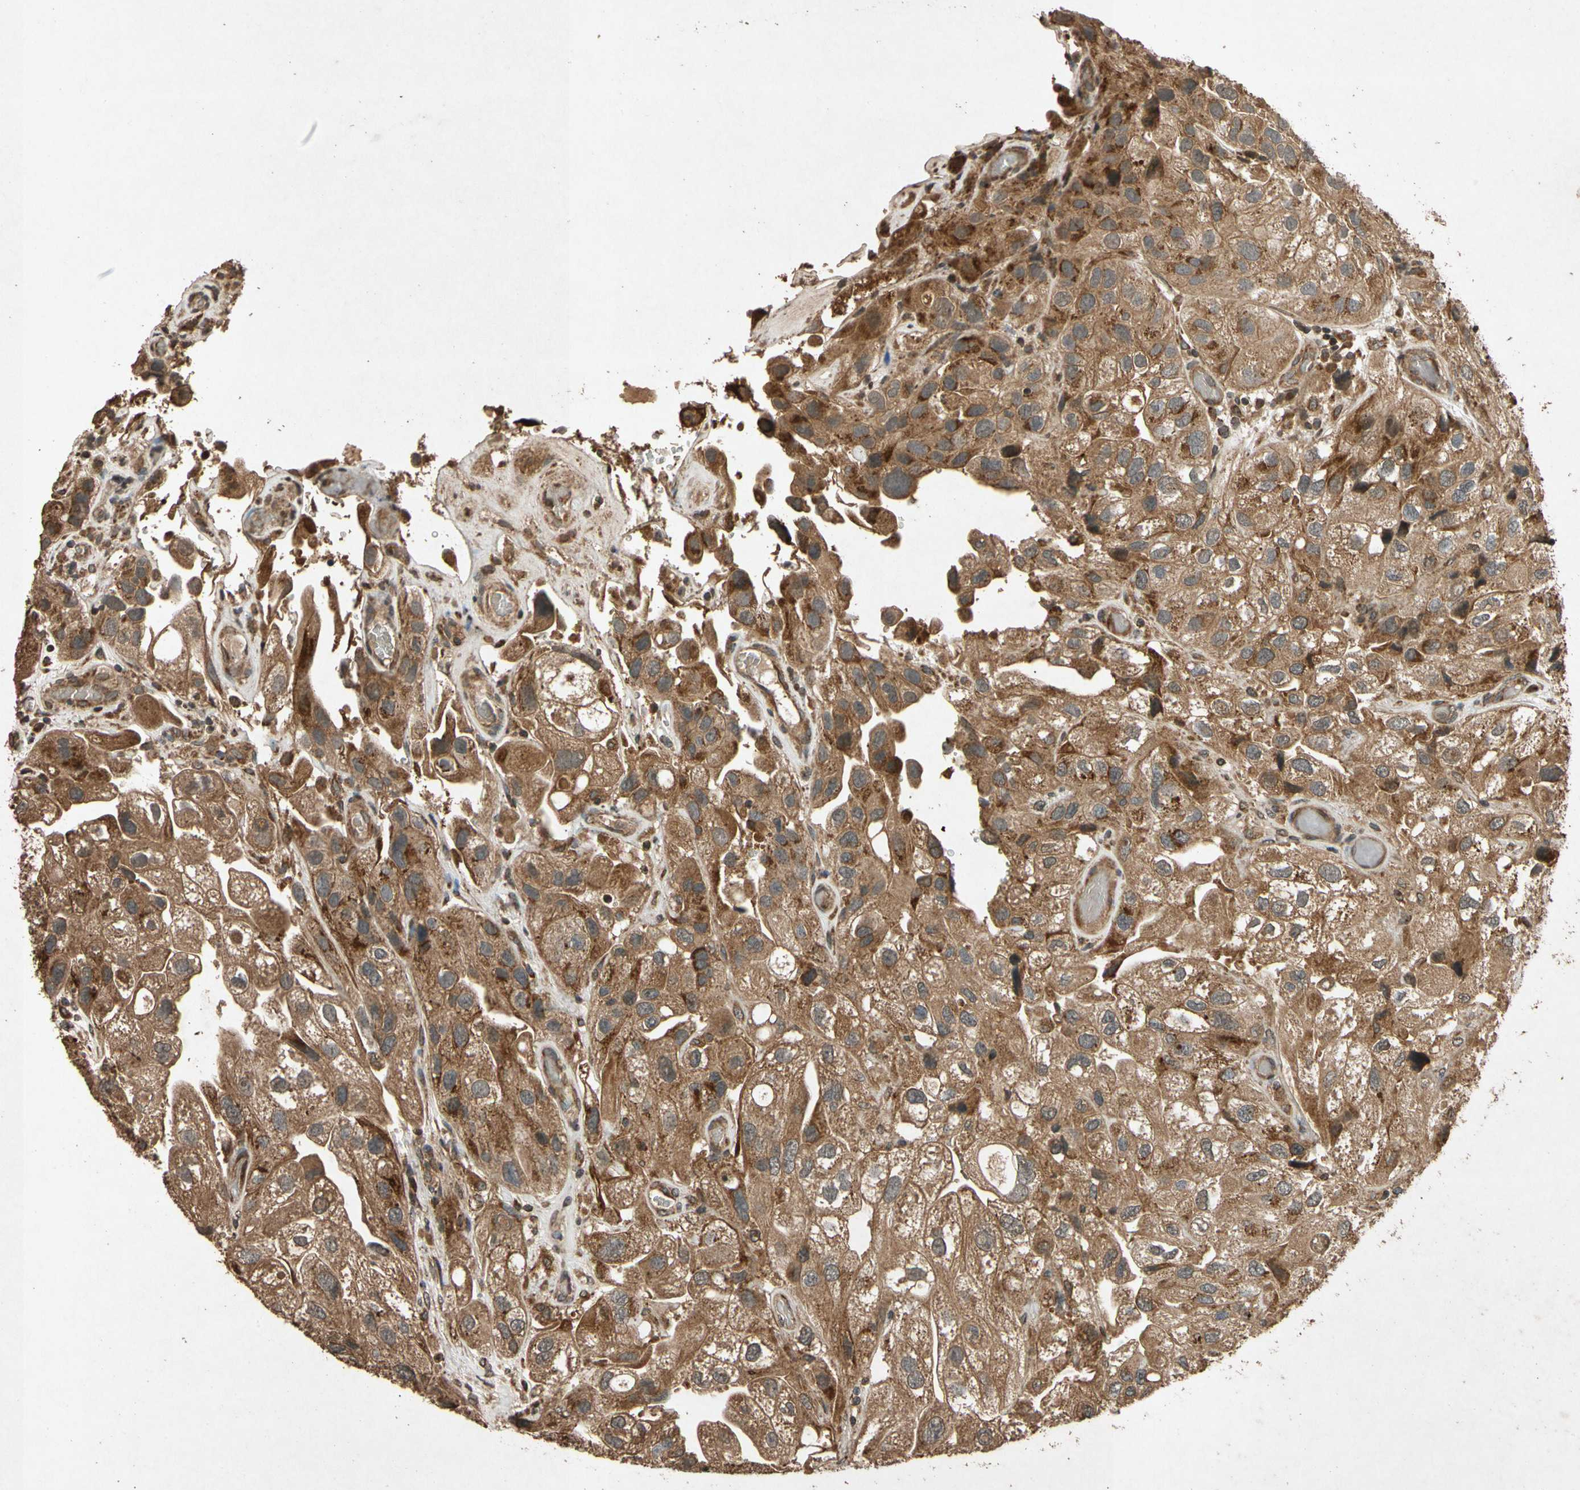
{"staining": {"intensity": "moderate", "quantity": ">75%", "location": "cytoplasmic/membranous"}, "tissue": "urothelial cancer", "cell_type": "Tumor cells", "image_type": "cancer", "snomed": [{"axis": "morphology", "description": "Urothelial carcinoma, High grade"}, {"axis": "topography", "description": "Urinary bladder"}], "caption": "Tumor cells reveal medium levels of moderate cytoplasmic/membranous staining in about >75% of cells in urothelial carcinoma (high-grade). (brown staining indicates protein expression, while blue staining denotes nuclei).", "gene": "TXN2", "patient": {"sex": "female", "age": 64}}